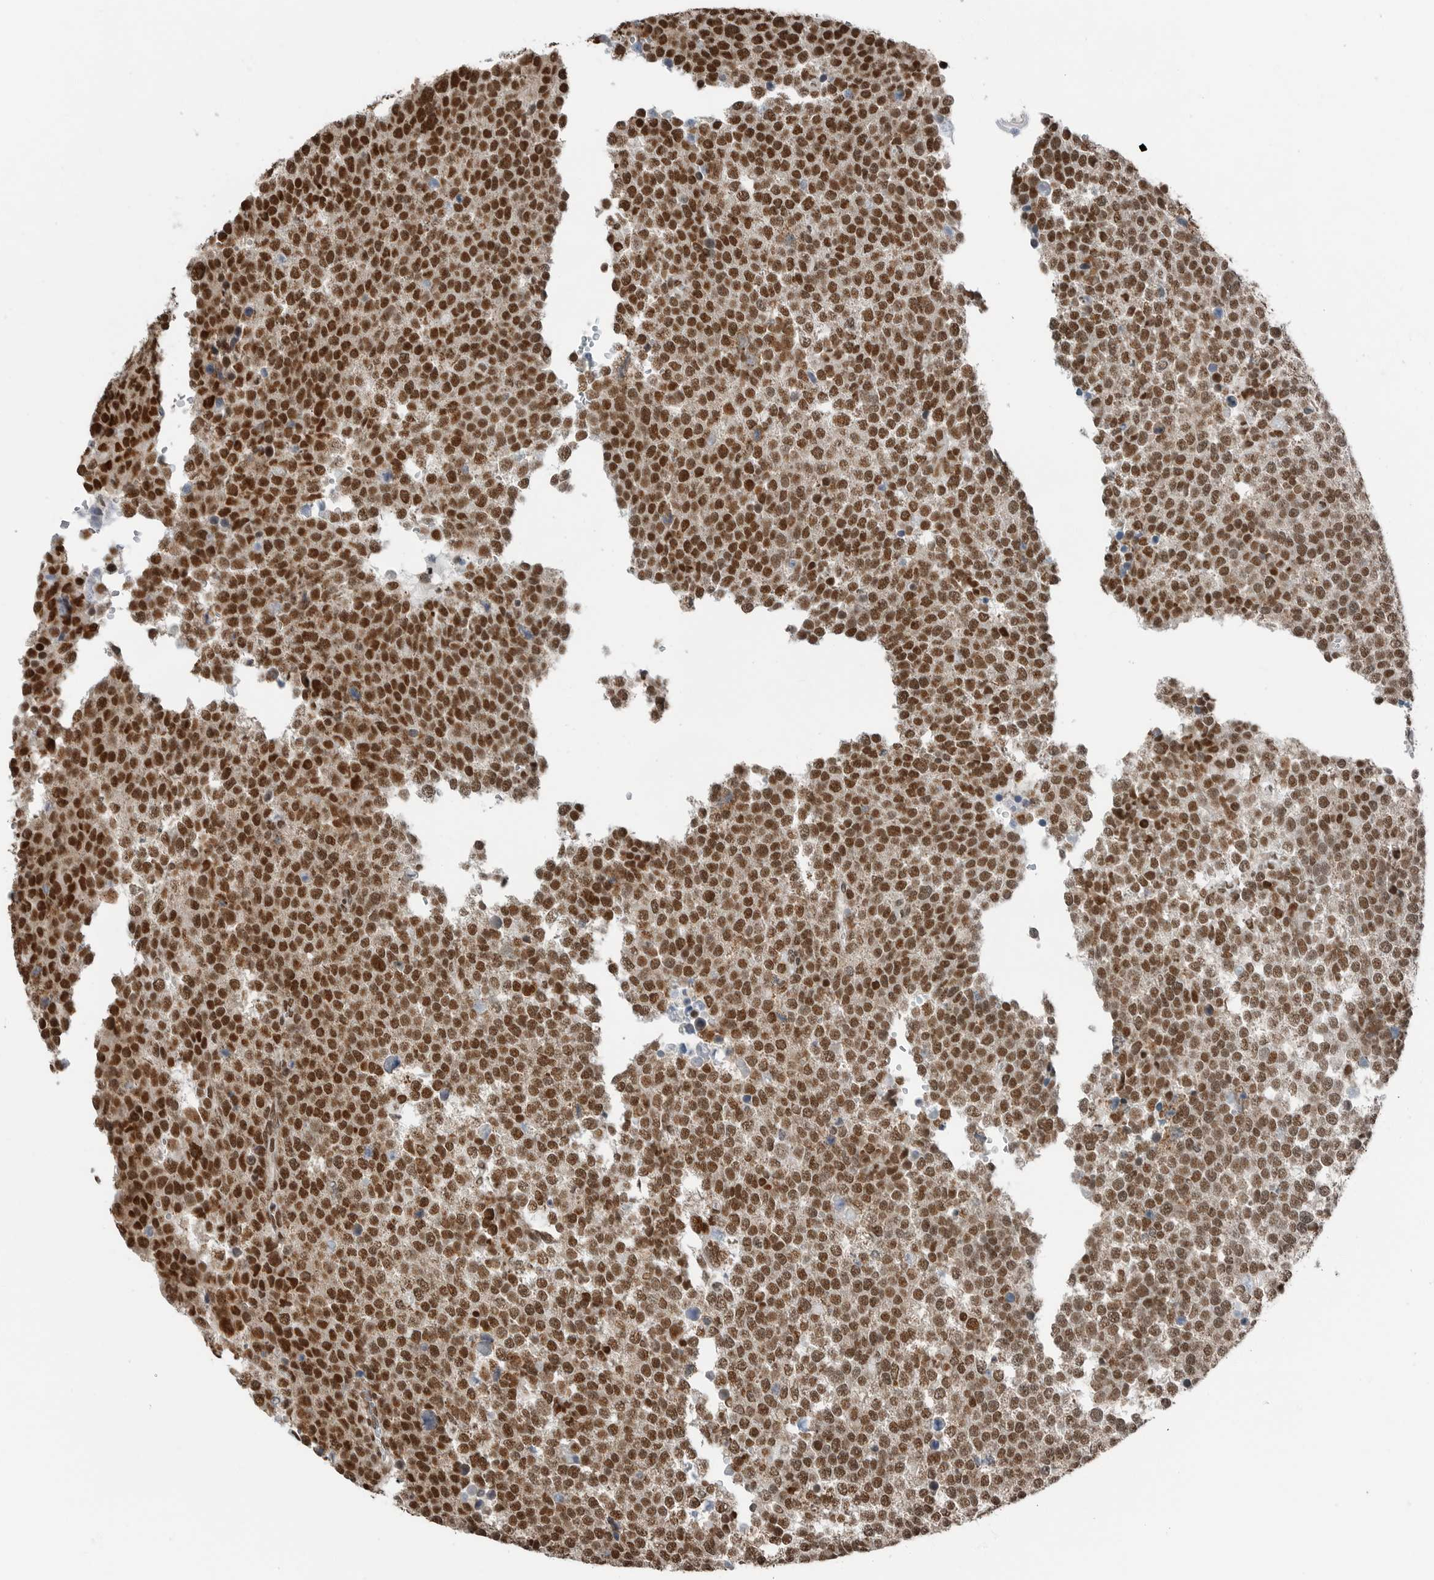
{"staining": {"intensity": "strong", "quantity": ">75%", "location": "nuclear"}, "tissue": "testis cancer", "cell_type": "Tumor cells", "image_type": "cancer", "snomed": [{"axis": "morphology", "description": "Seminoma, NOS"}, {"axis": "topography", "description": "Testis"}], "caption": "The photomicrograph demonstrates staining of testis seminoma, revealing strong nuclear protein staining (brown color) within tumor cells.", "gene": "BLZF1", "patient": {"sex": "male", "age": 71}}